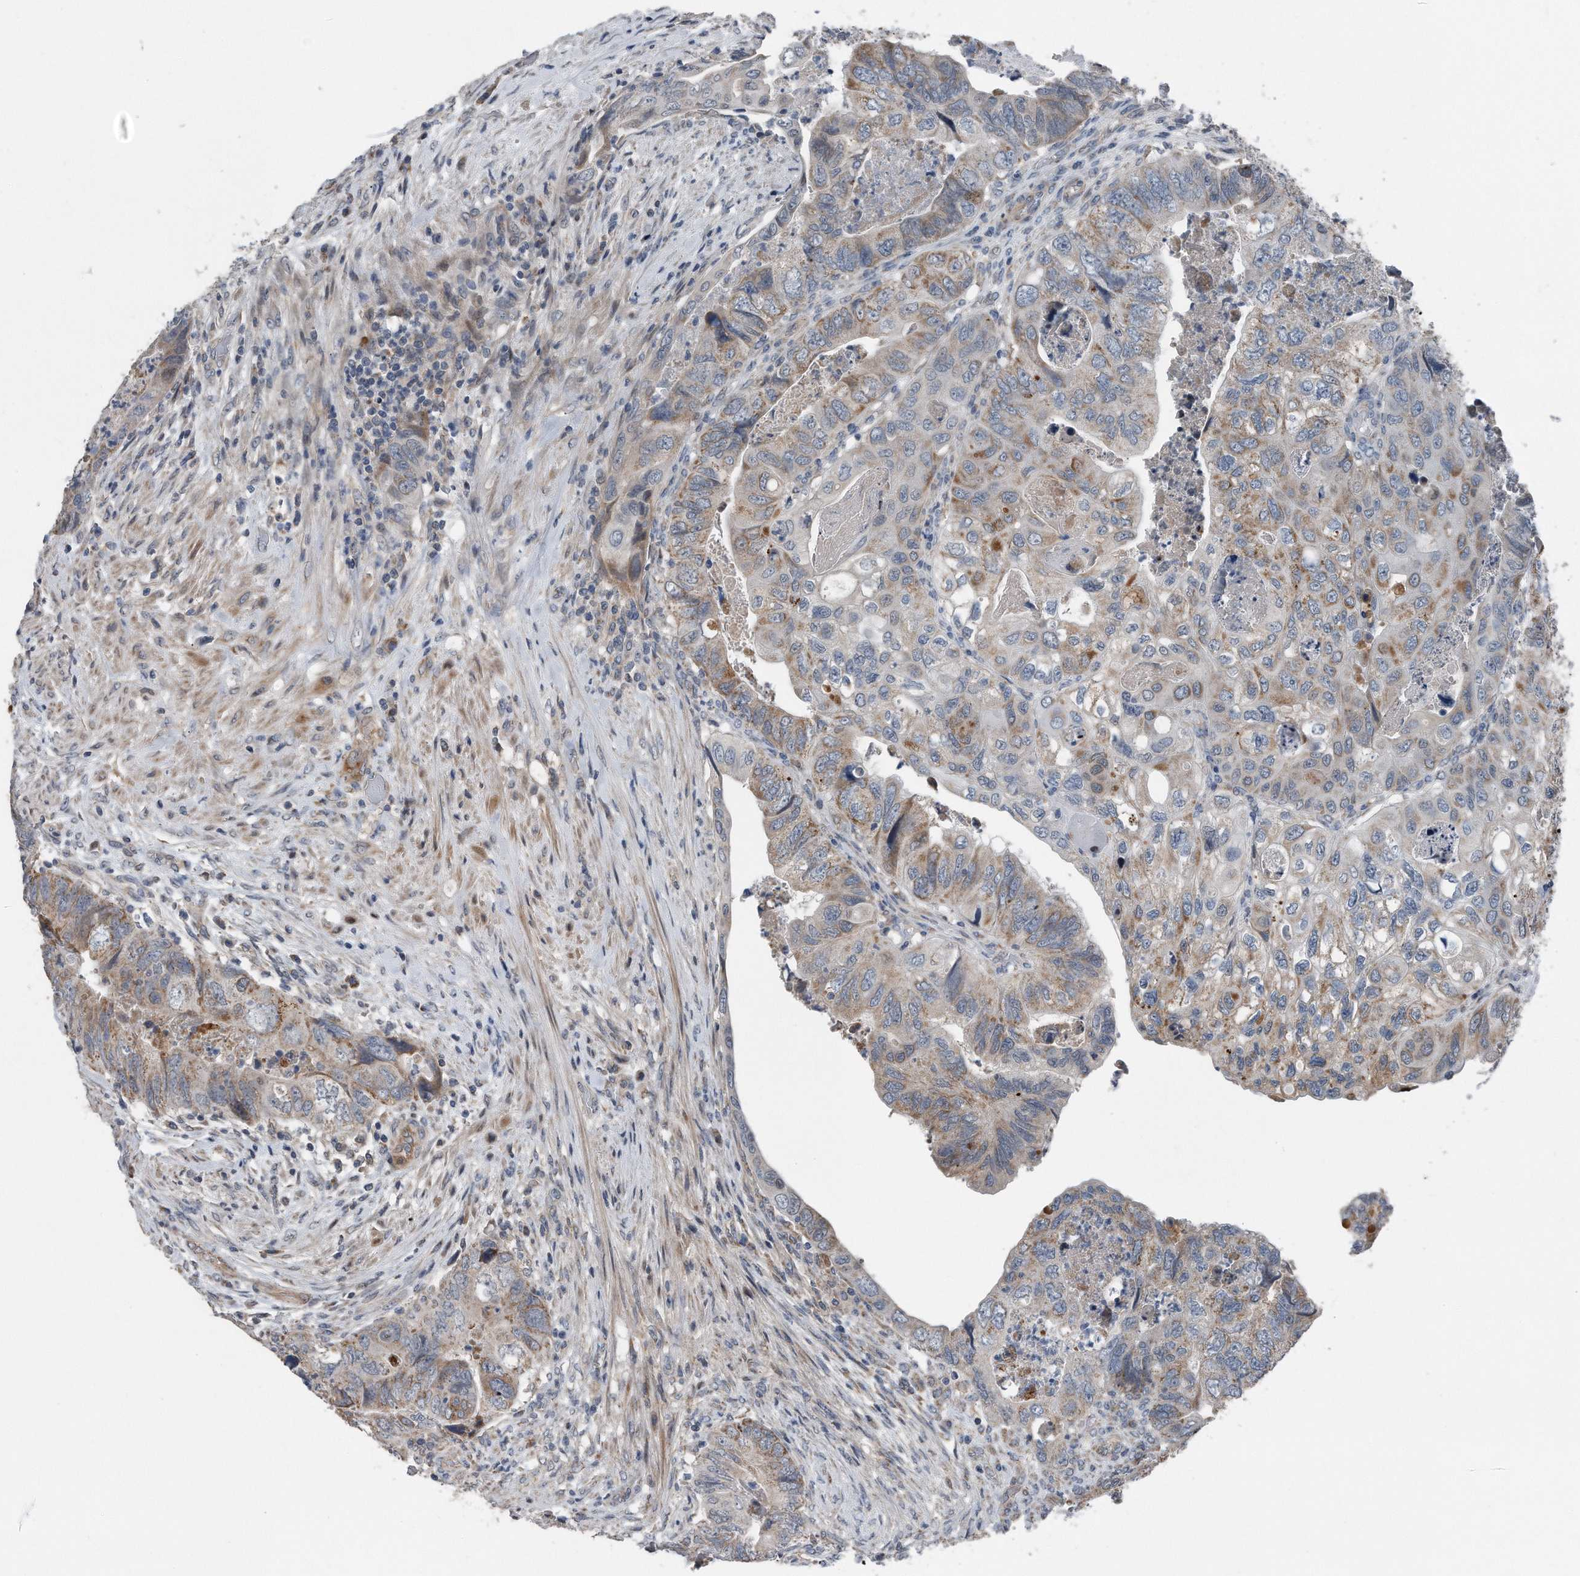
{"staining": {"intensity": "weak", "quantity": "25%-75%", "location": "cytoplasmic/membranous"}, "tissue": "colorectal cancer", "cell_type": "Tumor cells", "image_type": "cancer", "snomed": [{"axis": "morphology", "description": "Adenocarcinoma, NOS"}, {"axis": "topography", "description": "Rectum"}], "caption": "Immunohistochemical staining of colorectal cancer (adenocarcinoma) shows low levels of weak cytoplasmic/membranous expression in about 25%-75% of tumor cells.", "gene": "DST", "patient": {"sex": "male", "age": 63}}